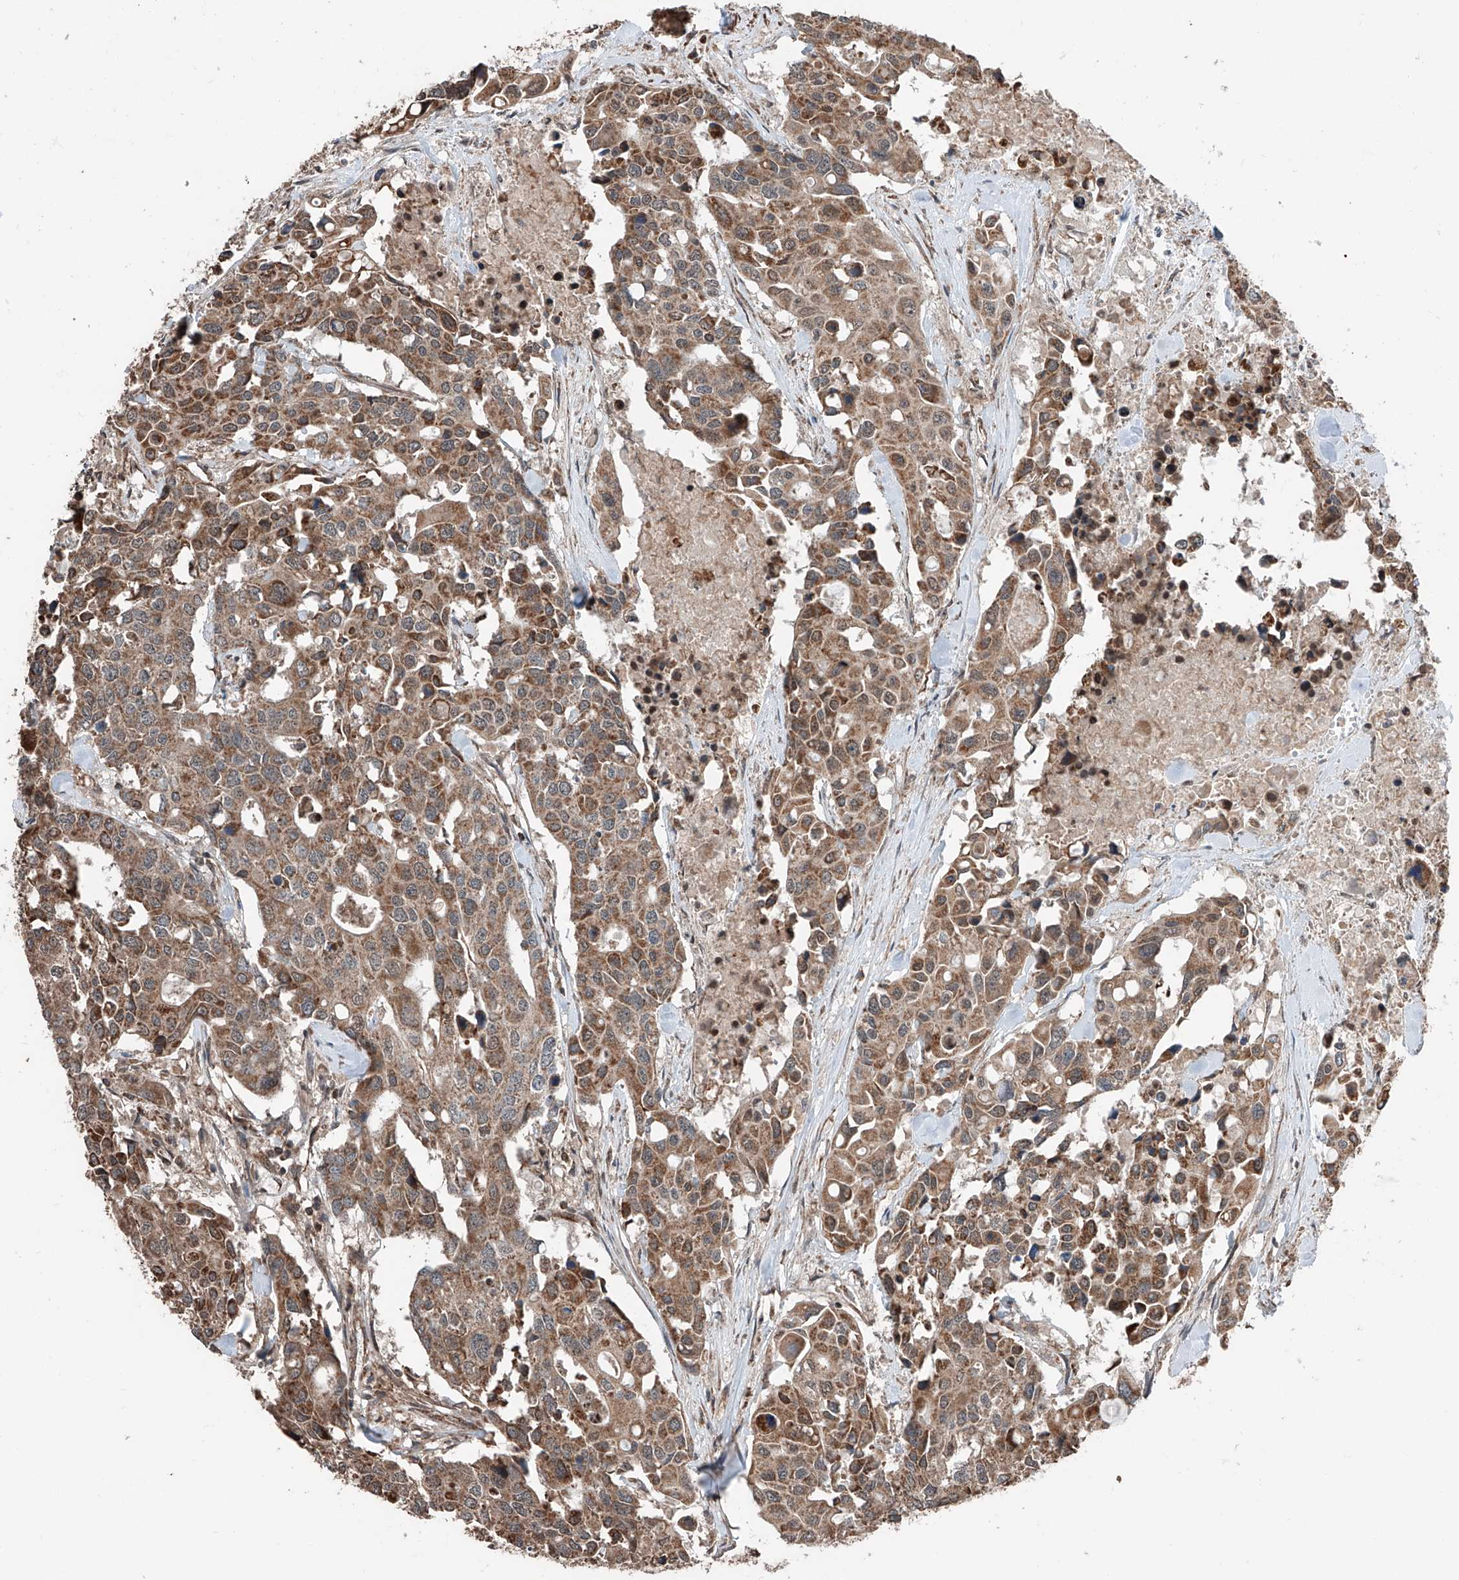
{"staining": {"intensity": "moderate", "quantity": ">75%", "location": "cytoplasmic/membranous"}, "tissue": "colorectal cancer", "cell_type": "Tumor cells", "image_type": "cancer", "snomed": [{"axis": "morphology", "description": "Adenocarcinoma, NOS"}, {"axis": "topography", "description": "Colon"}], "caption": "Immunohistochemical staining of adenocarcinoma (colorectal) demonstrates moderate cytoplasmic/membranous protein positivity in approximately >75% of tumor cells.", "gene": "ZNF445", "patient": {"sex": "male", "age": 77}}